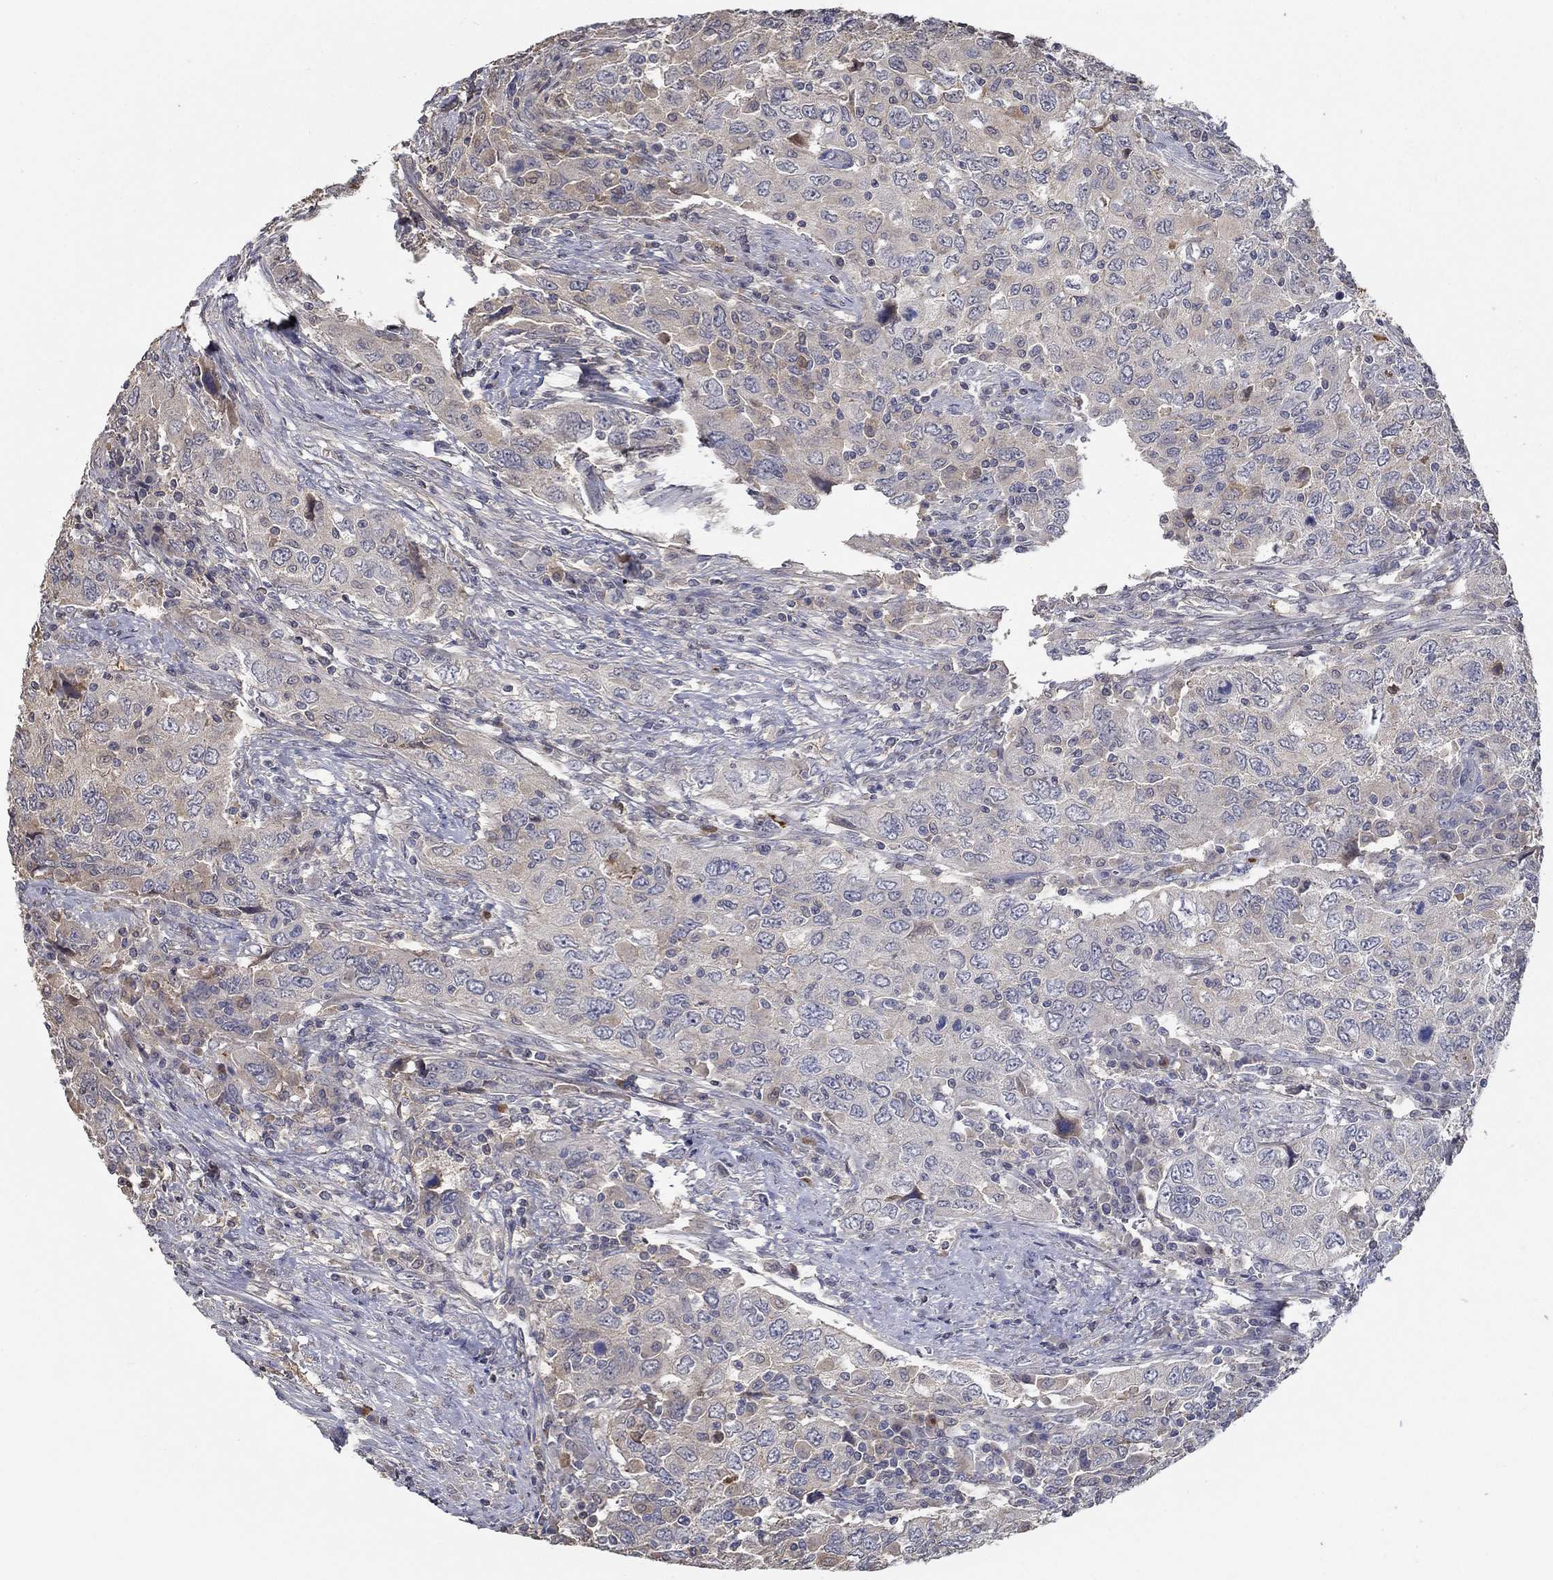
{"staining": {"intensity": "negative", "quantity": "none", "location": "none"}, "tissue": "urothelial cancer", "cell_type": "Tumor cells", "image_type": "cancer", "snomed": [{"axis": "morphology", "description": "Urothelial carcinoma, High grade"}, {"axis": "topography", "description": "Urinary bladder"}], "caption": "Tumor cells are negative for brown protein staining in urothelial carcinoma (high-grade).", "gene": "IL10", "patient": {"sex": "male", "age": 76}}